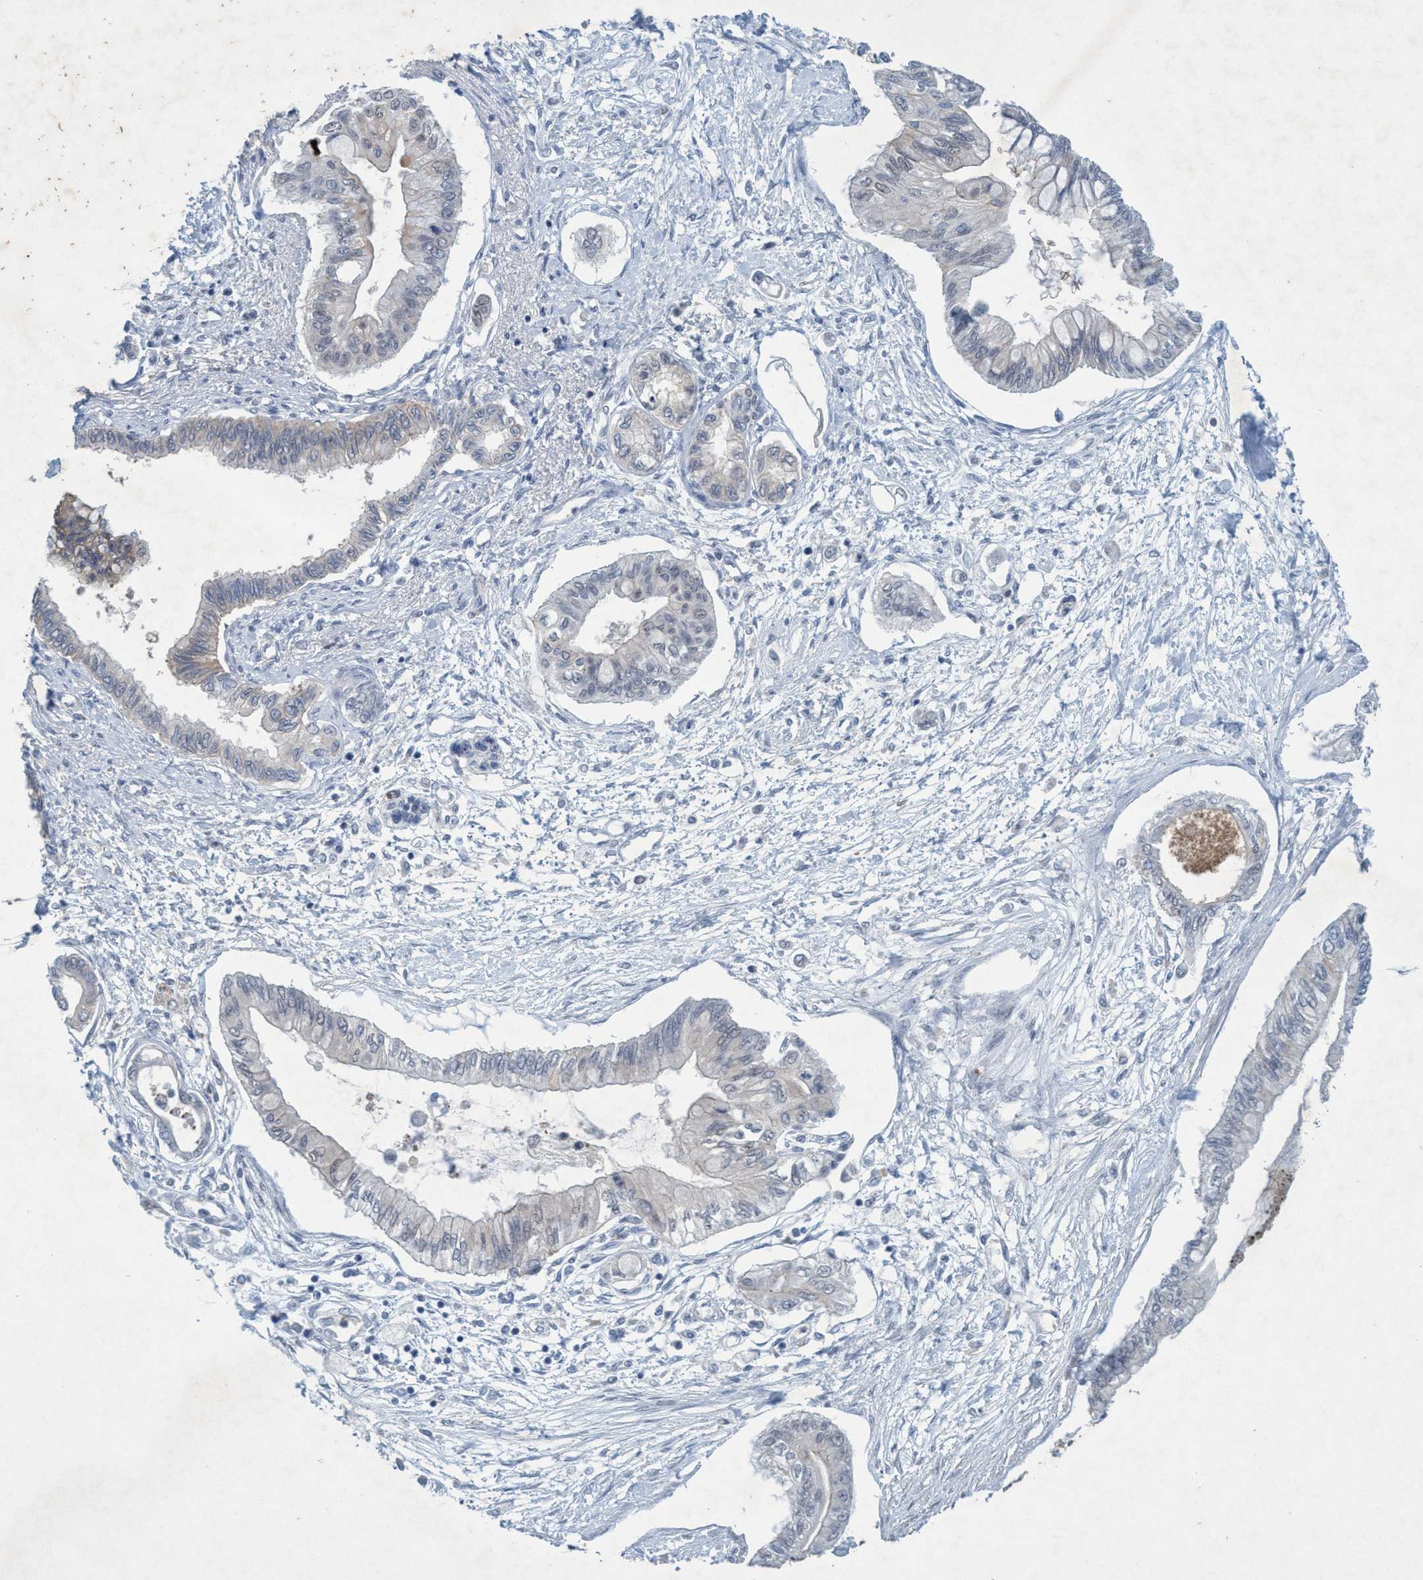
{"staining": {"intensity": "weak", "quantity": "<25%", "location": "cytoplasmic/membranous"}, "tissue": "pancreatic cancer", "cell_type": "Tumor cells", "image_type": "cancer", "snomed": [{"axis": "morphology", "description": "Adenocarcinoma, NOS"}, {"axis": "topography", "description": "Pancreas"}], "caption": "This is an immunohistochemistry image of human adenocarcinoma (pancreatic). There is no positivity in tumor cells.", "gene": "RNF208", "patient": {"sex": "female", "age": 77}}